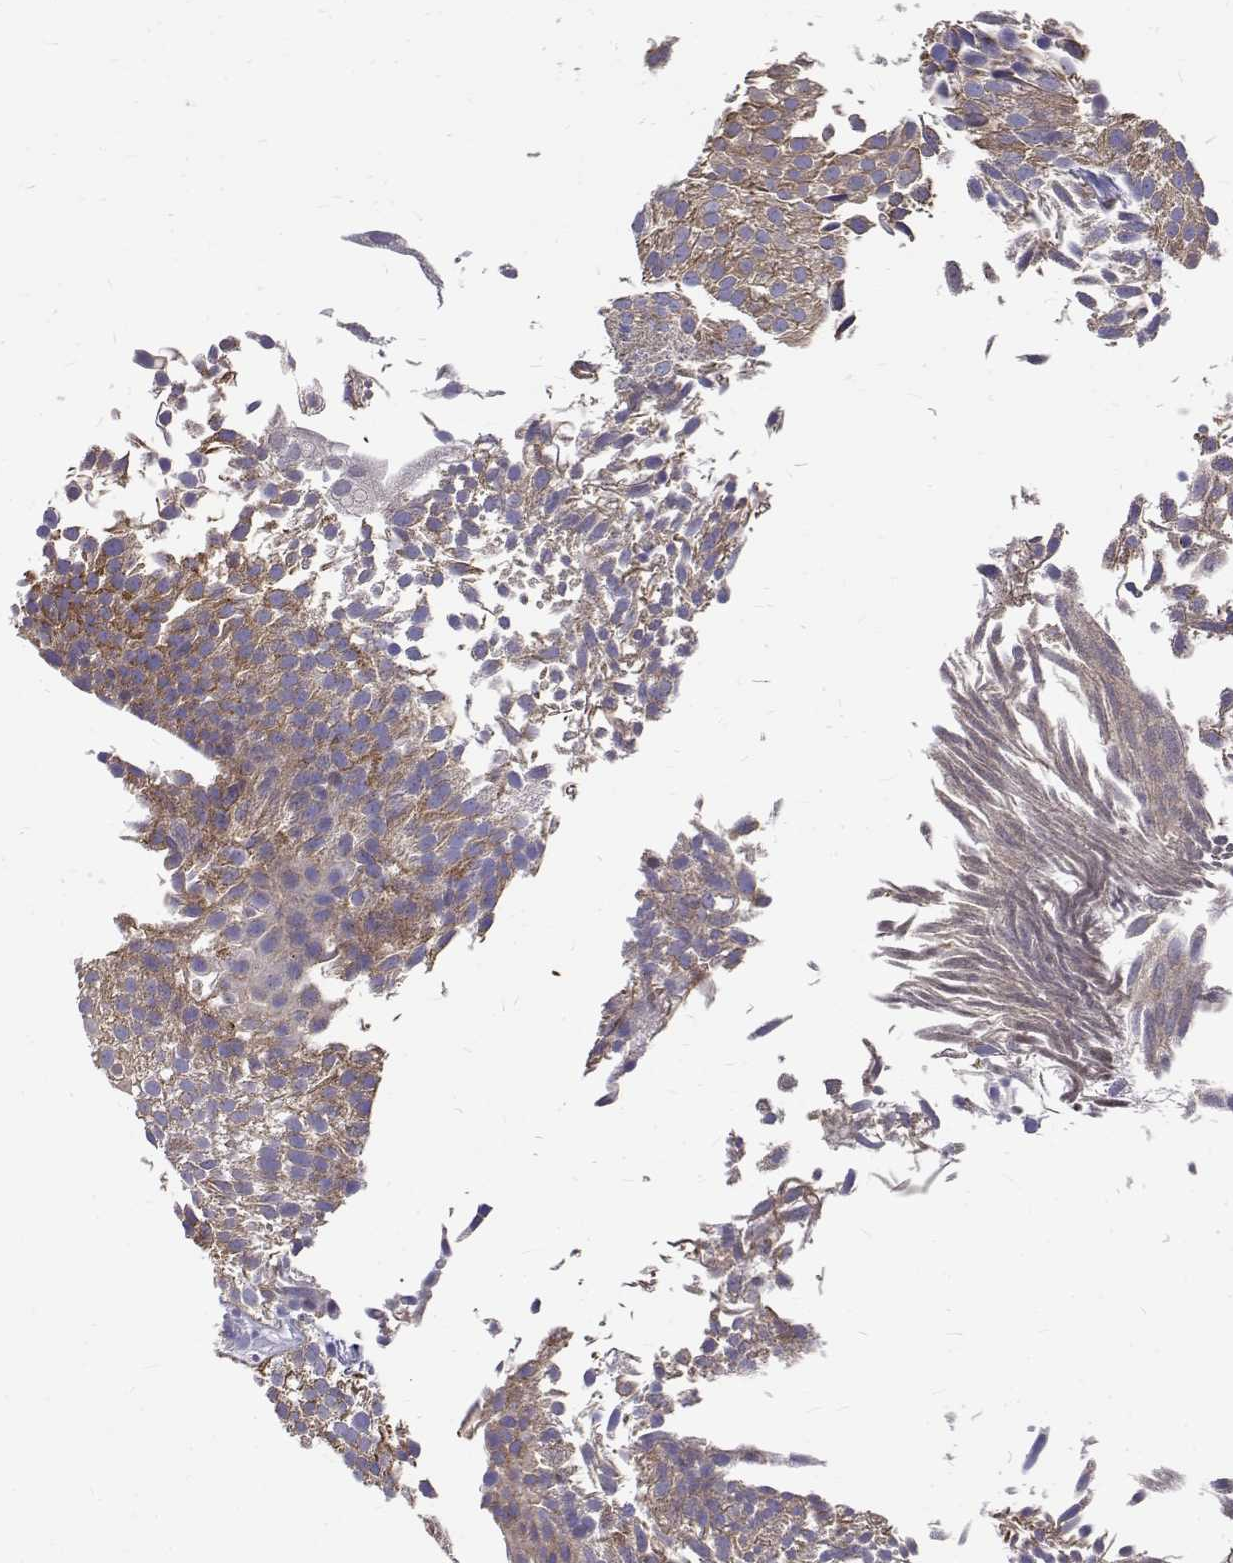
{"staining": {"intensity": "moderate", "quantity": "<25%", "location": "cytoplasmic/membranous"}, "tissue": "urothelial cancer", "cell_type": "Tumor cells", "image_type": "cancer", "snomed": [{"axis": "morphology", "description": "Urothelial carcinoma, Low grade"}, {"axis": "topography", "description": "Urinary bladder"}], "caption": "Urothelial carcinoma (low-grade) stained with DAB (3,3'-diaminobenzidine) immunohistochemistry (IHC) demonstrates low levels of moderate cytoplasmic/membranous expression in approximately <25% of tumor cells.", "gene": "IGSF1", "patient": {"sex": "male", "age": 52}}